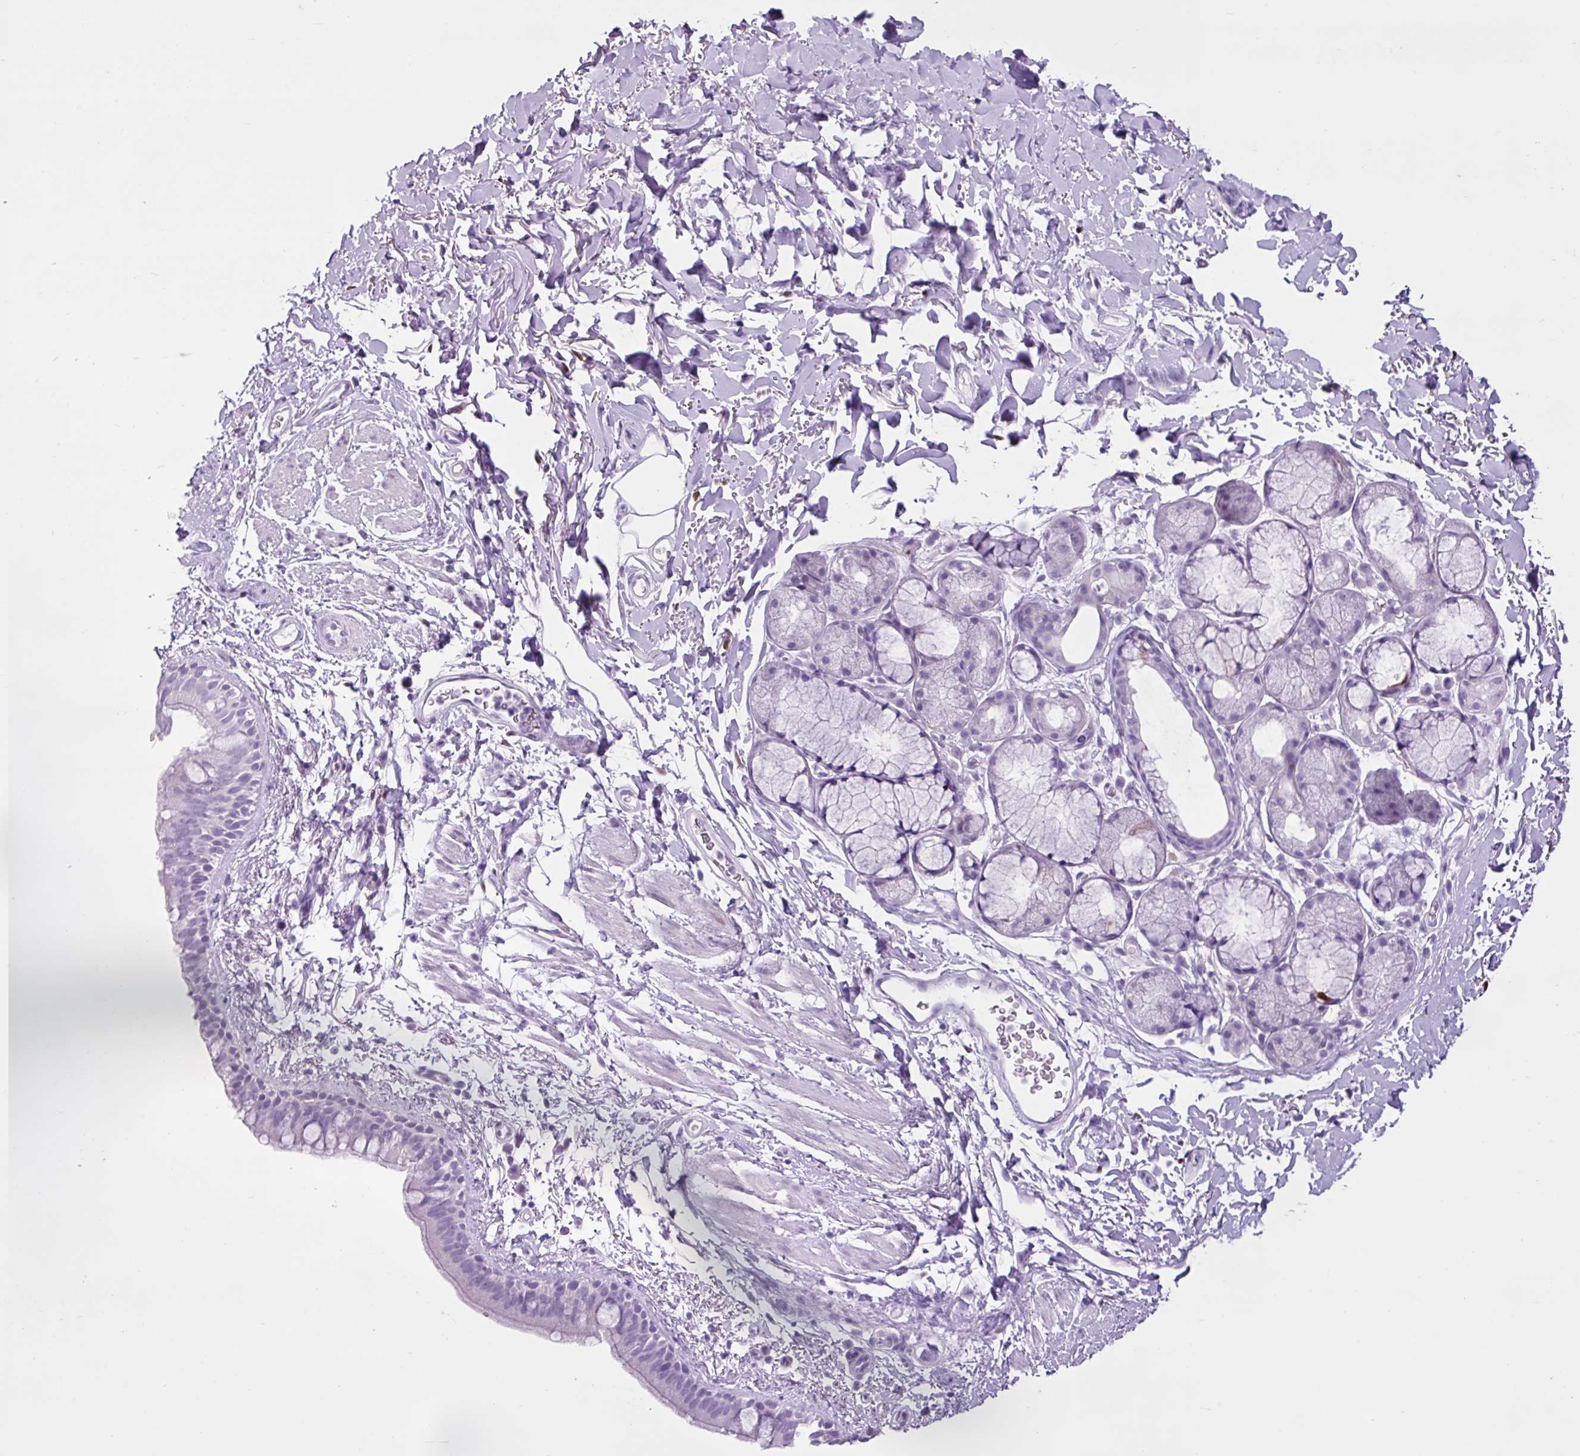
{"staining": {"intensity": "negative", "quantity": "none", "location": "none"}, "tissue": "bronchus", "cell_type": "Respiratory epithelial cells", "image_type": "normal", "snomed": [{"axis": "morphology", "description": "Normal tissue, NOS"}, {"axis": "morphology", "description": "Squamous cell carcinoma, NOS"}, {"axis": "topography", "description": "Bronchus"}, {"axis": "topography", "description": "Lung"}], "caption": "There is no significant staining in respiratory epithelial cells of bronchus. (DAB IHC with hematoxylin counter stain).", "gene": "PGR", "patient": {"sex": "female", "age": 70}}